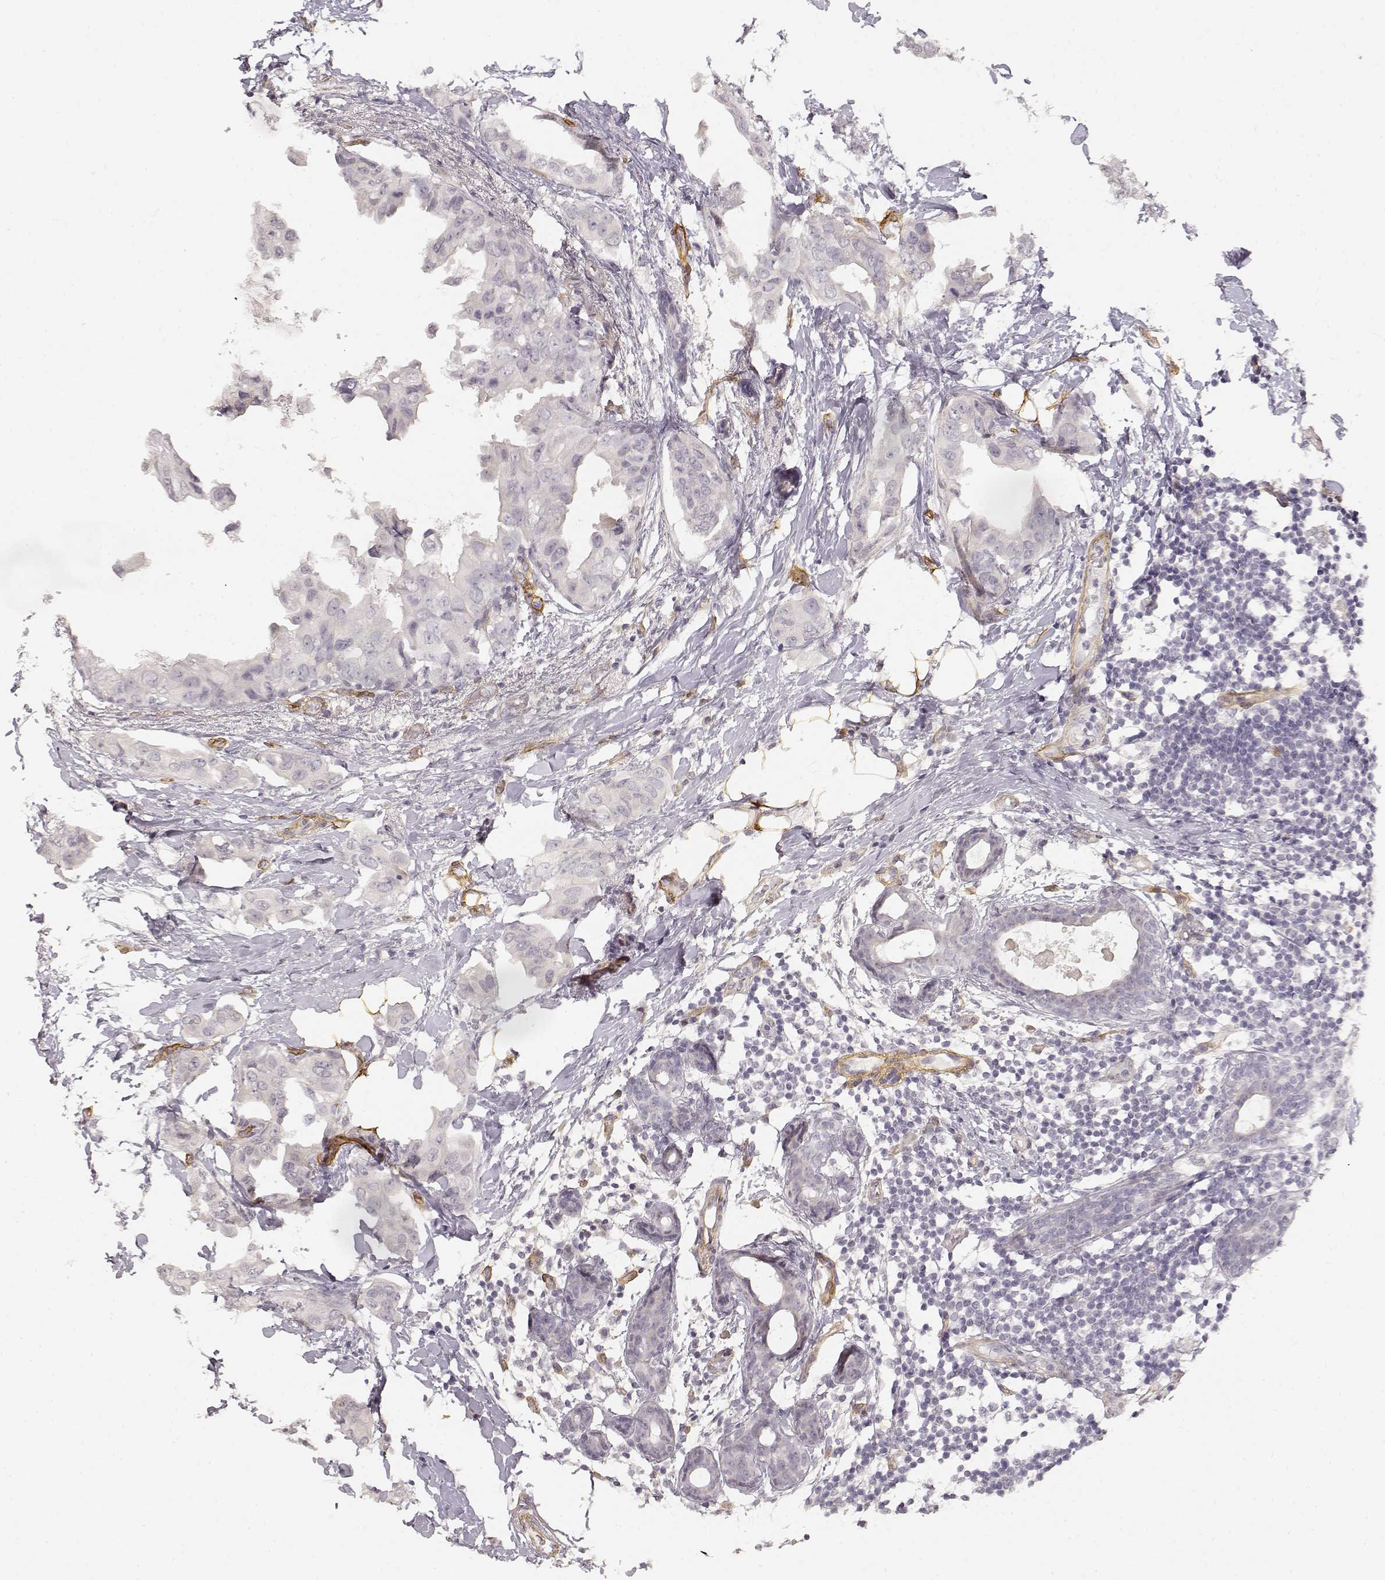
{"staining": {"intensity": "negative", "quantity": "none", "location": "none"}, "tissue": "breast cancer", "cell_type": "Tumor cells", "image_type": "cancer", "snomed": [{"axis": "morphology", "description": "Normal tissue, NOS"}, {"axis": "morphology", "description": "Duct carcinoma"}, {"axis": "topography", "description": "Breast"}], "caption": "Invasive ductal carcinoma (breast) was stained to show a protein in brown. There is no significant expression in tumor cells. (Stains: DAB immunohistochemistry with hematoxylin counter stain, Microscopy: brightfield microscopy at high magnification).", "gene": "LAMA4", "patient": {"sex": "female", "age": 40}}